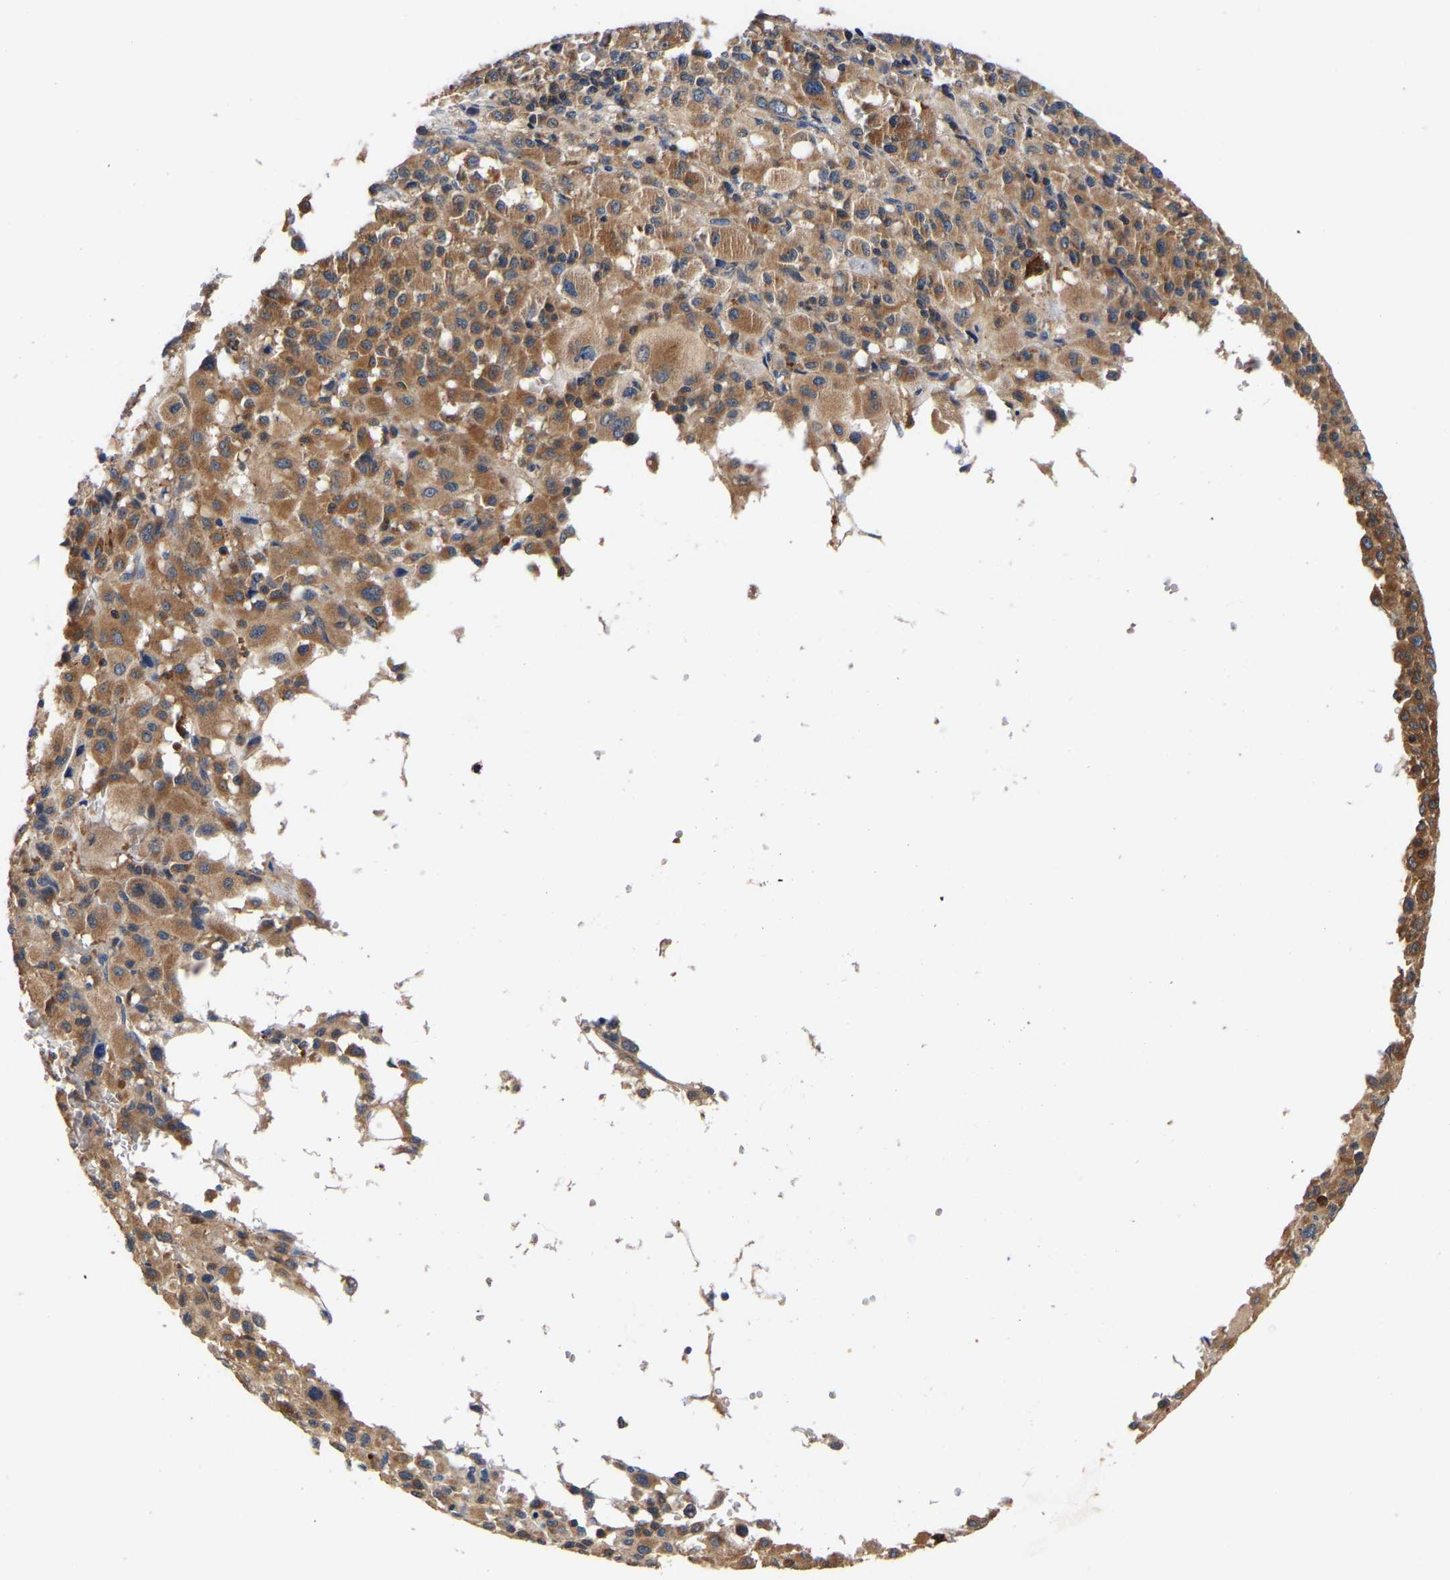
{"staining": {"intensity": "moderate", "quantity": ">75%", "location": "cytoplasmic/membranous"}, "tissue": "melanoma", "cell_type": "Tumor cells", "image_type": "cancer", "snomed": [{"axis": "morphology", "description": "Malignant melanoma, Metastatic site"}, {"axis": "topography", "description": "Skin"}], "caption": "Protein positivity by IHC reveals moderate cytoplasmic/membranous staining in about >75% of tumor cells in melanoma. (IHC, brightfield microscopy, high magnification).", "gene": "LRBA", "patient": {"sex": "female", "age": 74}}